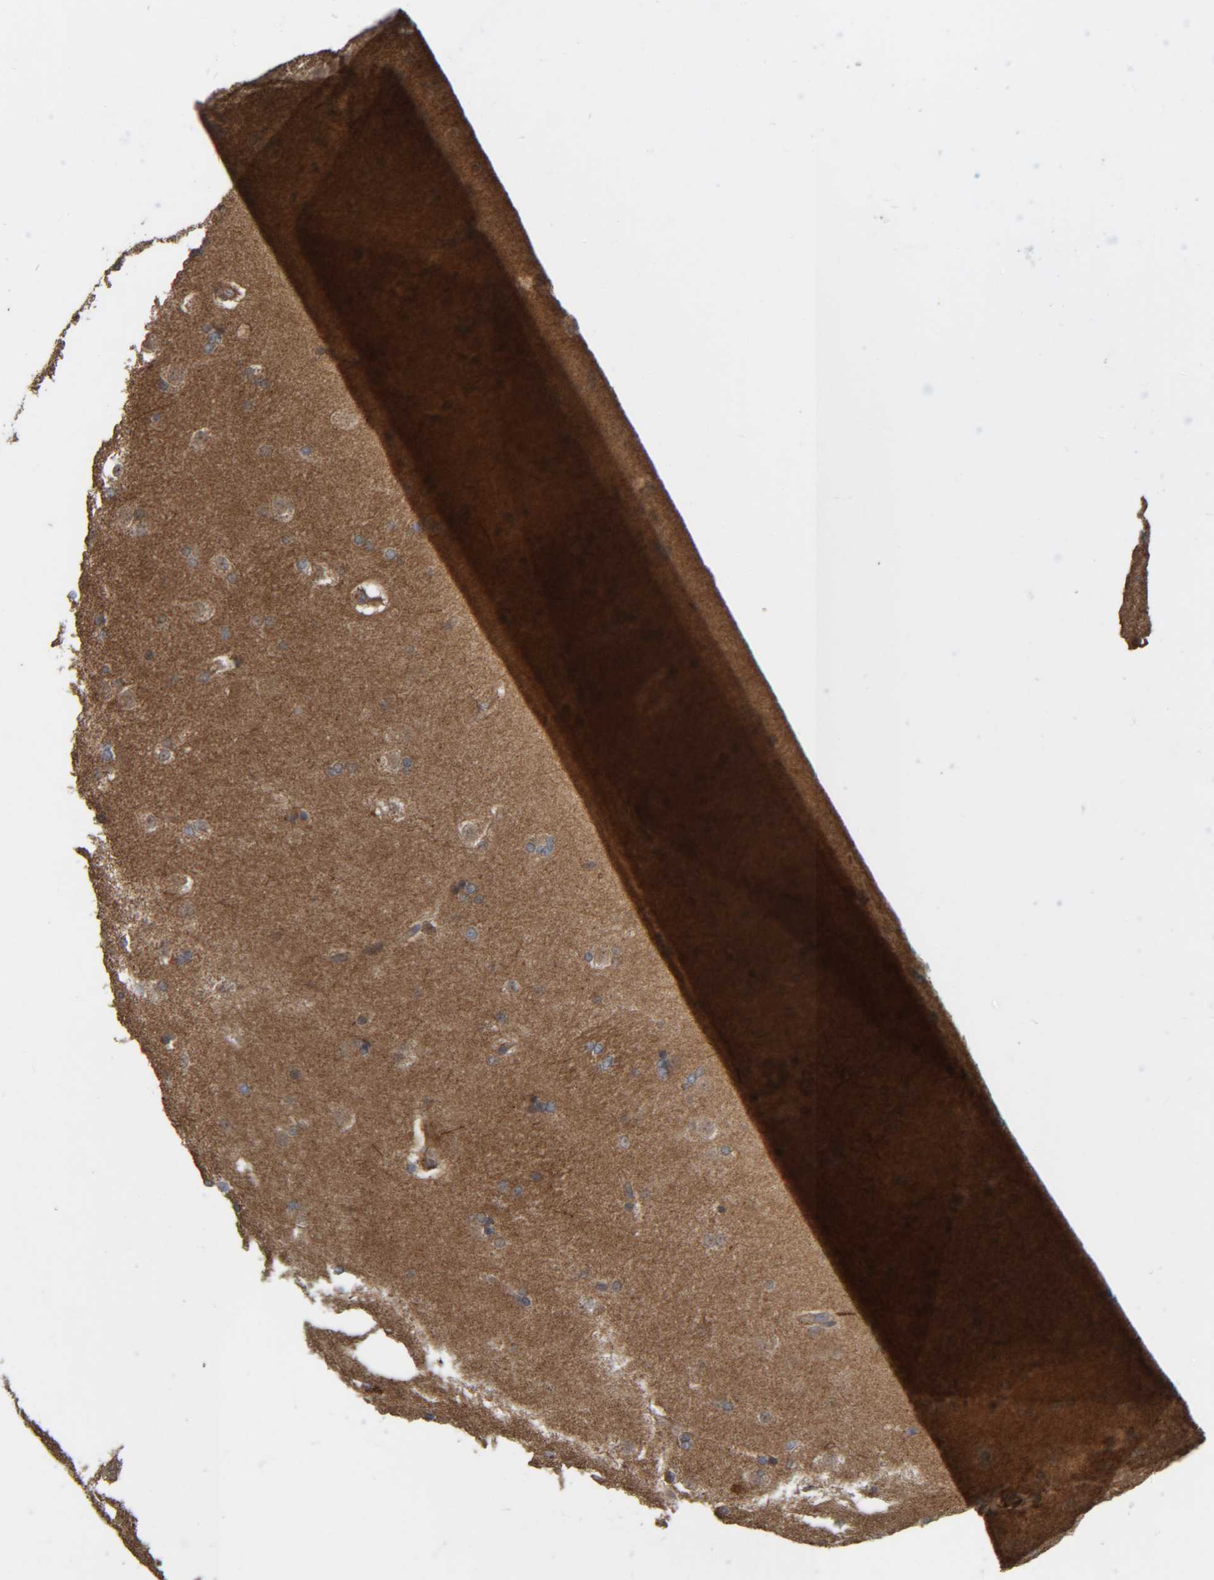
{"staining": {"intensity": "moderate", "quantity": ">75%", "location": "cytoplasmic/membranous"}, "tissue": "caudate", "cell_type": "Glial cells", "image_type": "normal", "snomed": [{"axis": "morphology", "description": "Normal tissue, NOS"}, {"axis": "topography", "description": "Lateral ventricle wall"}], "caption": "The immunohistochemical stain labels moderate cytoplasmic/membranous expression in glial cells of normal caudate.", "gene": "CCDC57", "patient": {"sex": "female", "age": 19}}